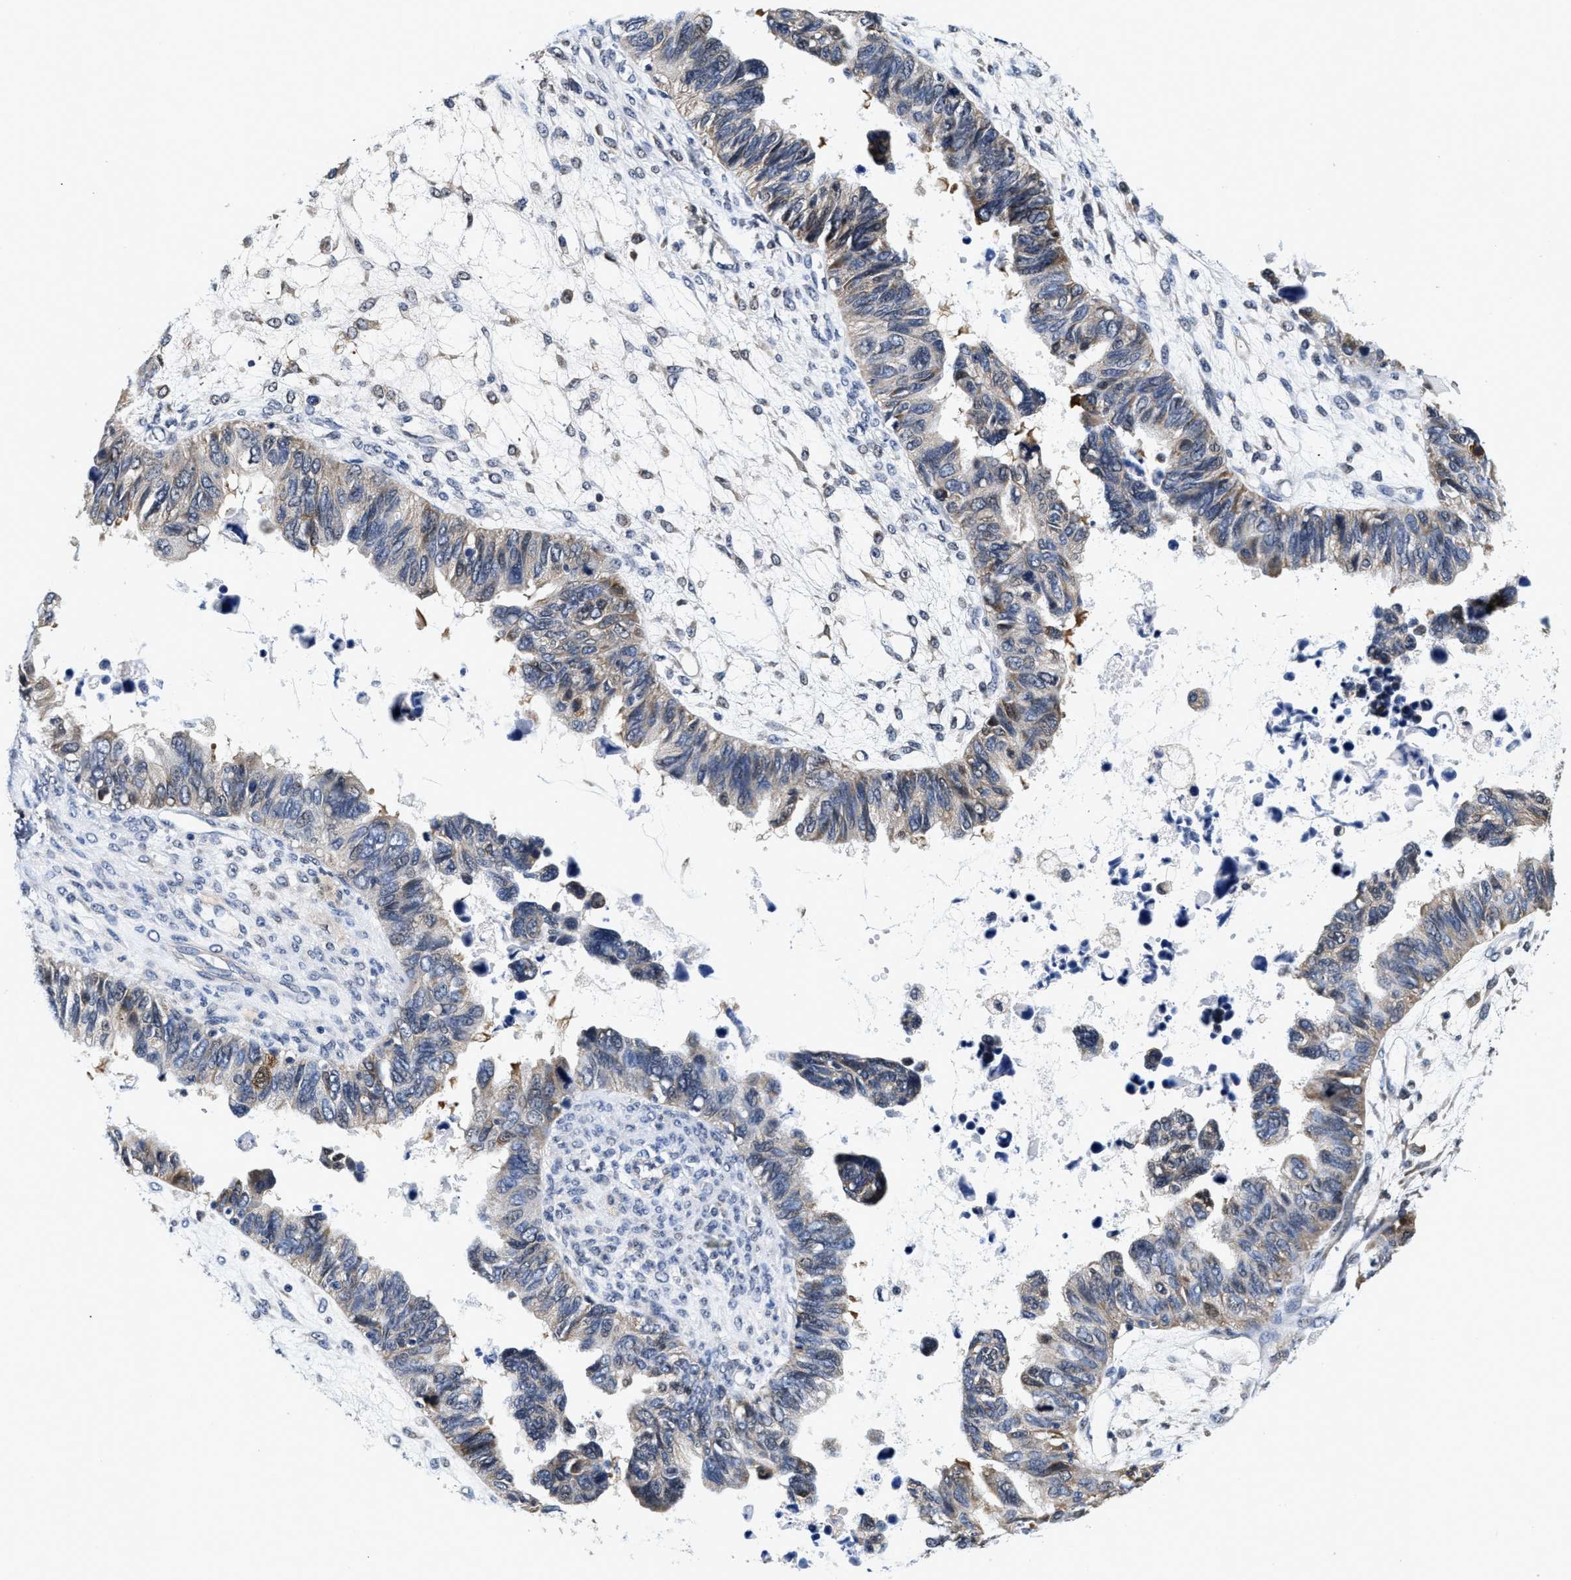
{"staining": {"intensity": "weak", "quantity": "25%-75%", "location": "cytoplasmic/membranous"}, "tissue": "ovarian cancer", "cell_type": "Tumor cells", "image_type": "cancer", "snomed": [{"axis": "morphology", "description": "Cystadenocarcinoma, serous, NOS"}, {"axis": "topography", "description": "Ovary"}], "caption": "Human ovarian serous cystadenocarcinoma stained with a brown dye exhibits weak cytoplasmic/membranous positive expression in approximately 25%-75% of tumor cells.", "gene": "PHPT1", "patient": {"sex": "female", "age": 79}}